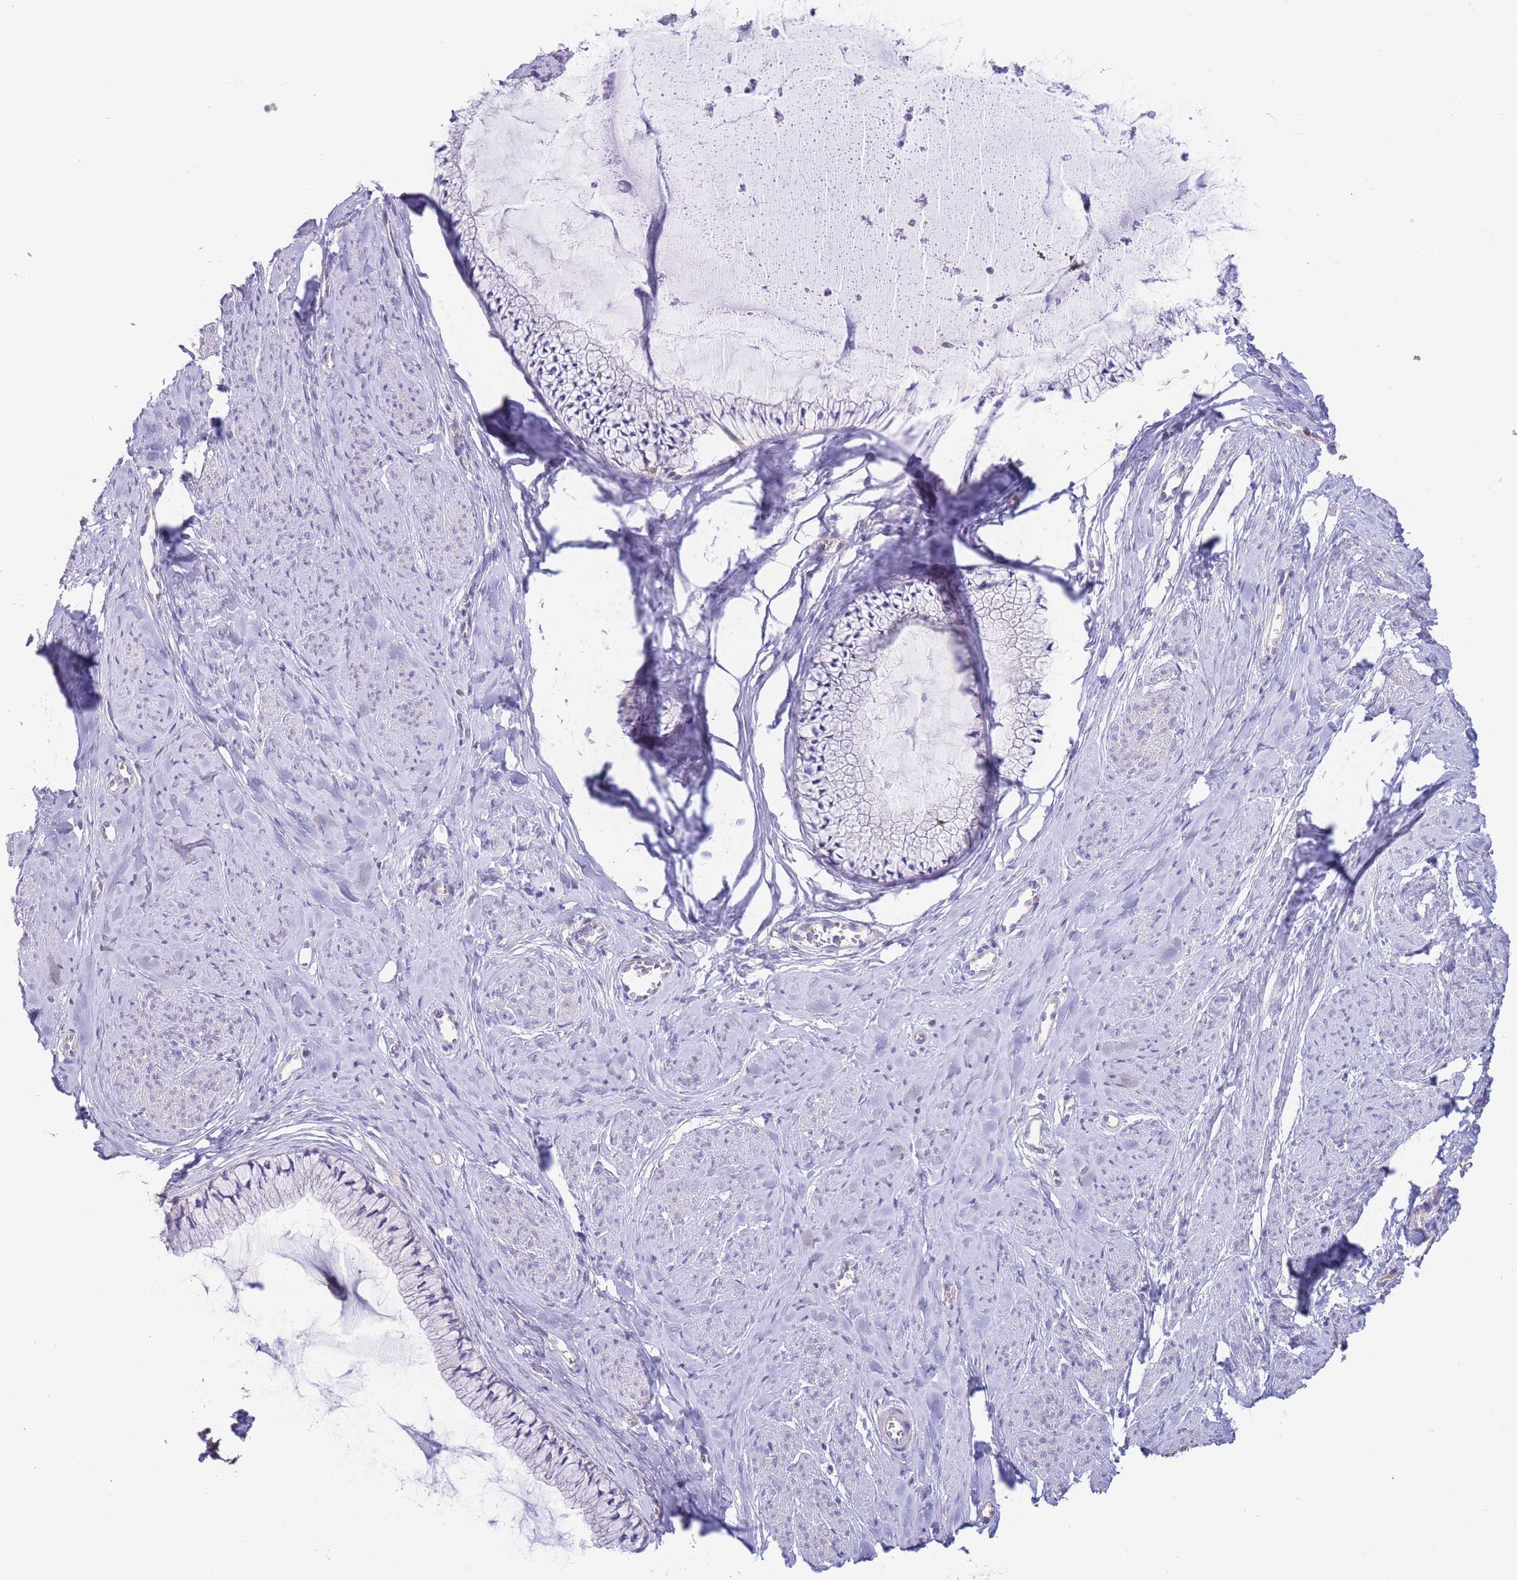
{"staining": {"intensity": "negative", "quantity": "none", "location": "none"}, "tissue": "cervix", "cell_type": "Glandular cells", "image_type": "normal", "snomed": [{"axis": "morphology", "description": "Normal tissue, NOS"}, {"axis": "topography", "description": "Cervix"}], "caption": "Immunohistochemistry (IHC) photomicrograph of normal human cervix stained for a protein (brown), which demonstrates no staining in glandular cells.", "gene": "ALS2CL", "patient": {"sex": "female", "age": 42}}